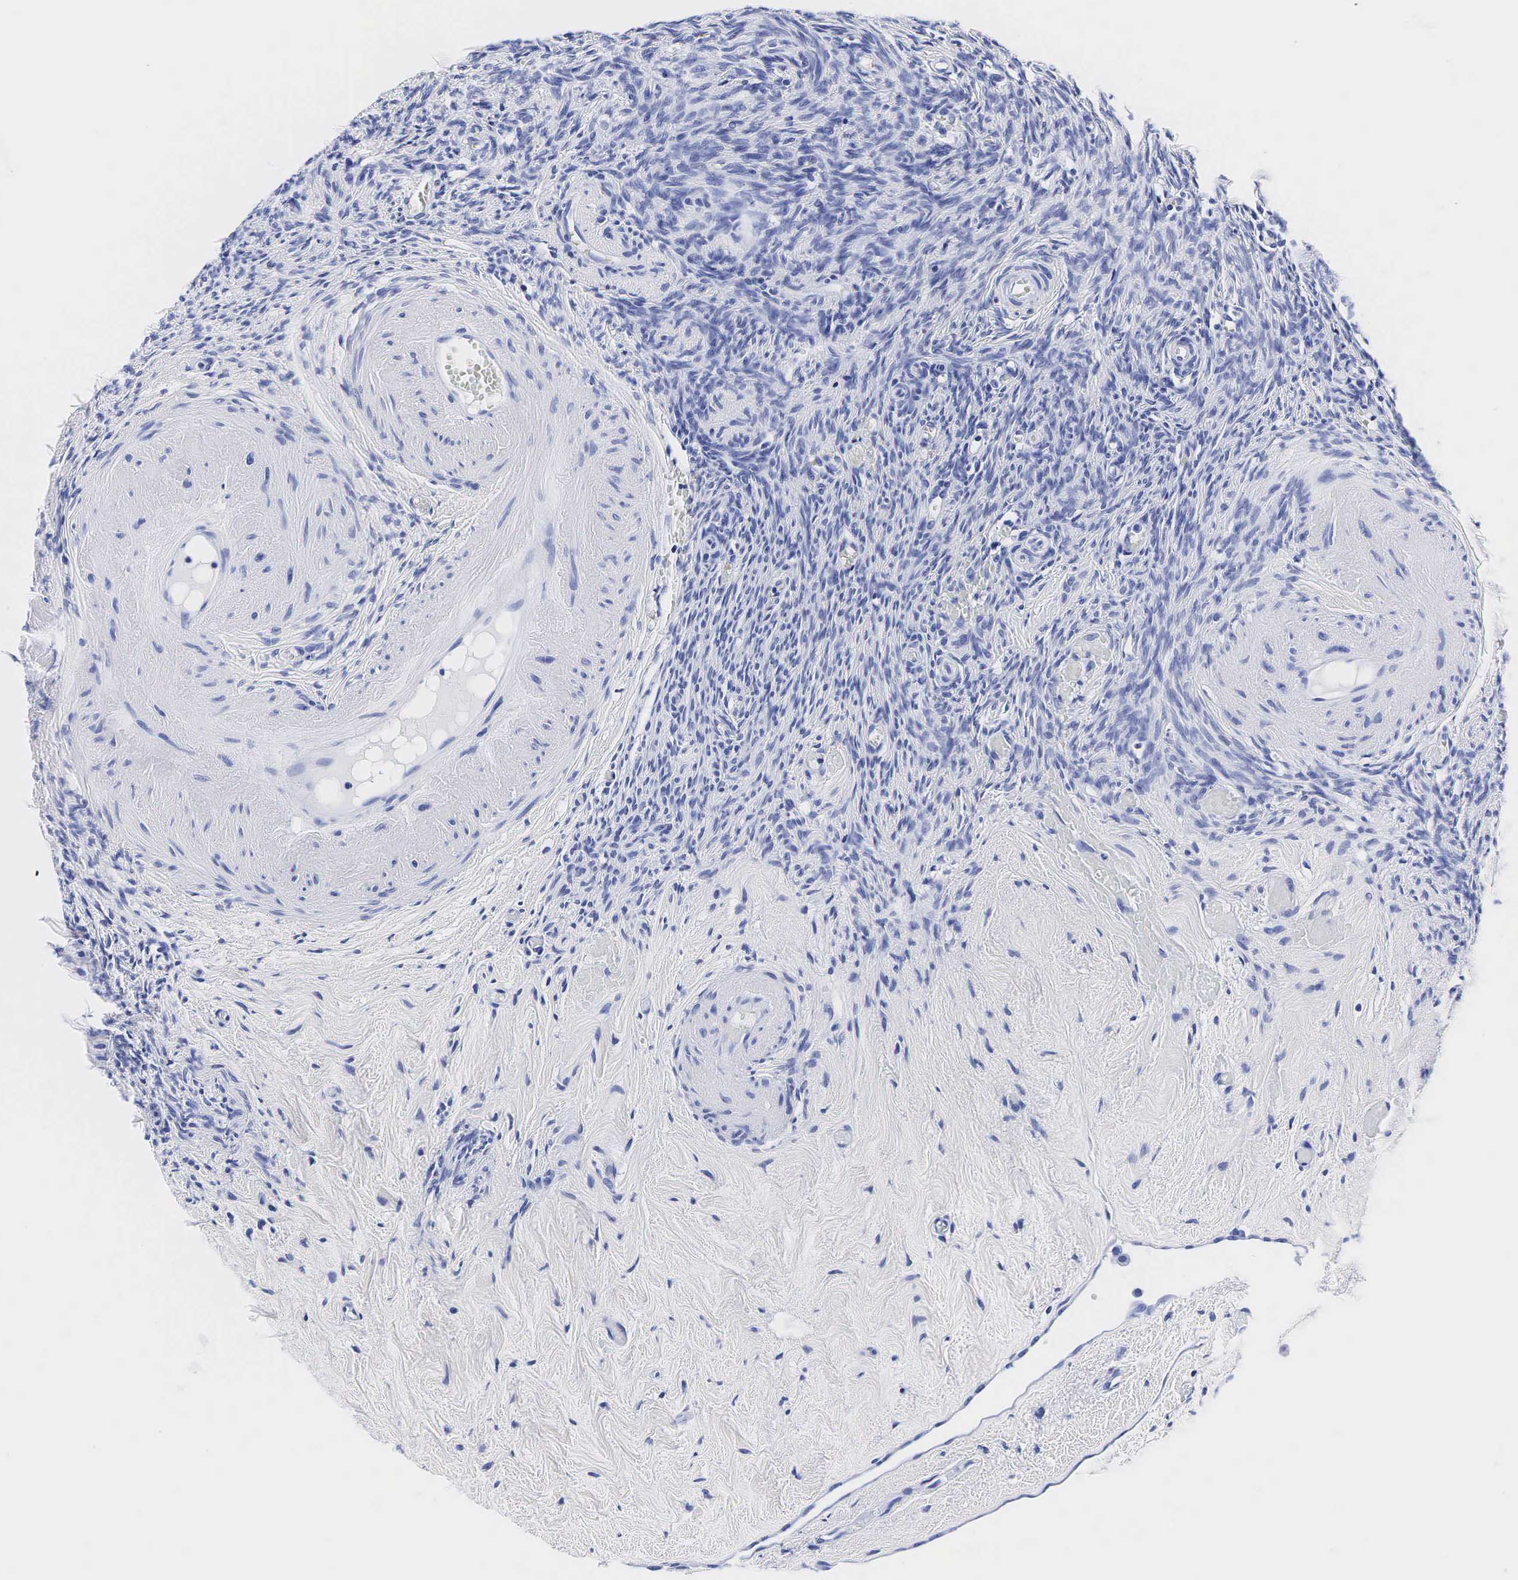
{"staining": {"intensity": "negative", "quantity": "none", "location": "none"}, "tissue": "ovary", "cell_type": "Follicle cells", "image_type": "normal", "snomed": [{"axis": "morphology", "description": "Normal tissue, NOS"}, {"axis": "topography", "description": "Ovary"}], "caption": "DAB (3,3'-diaminobenzidine) immunohistochemical staining of unremarkable human ovary exhibits no significant expression in follicle cells. (DAB (3,3'-diaminobenzidine) immunohistochemistry (IHC), high magnification).", "gene": "KLK3", "patient": {"sex": "female", "age": 63}}